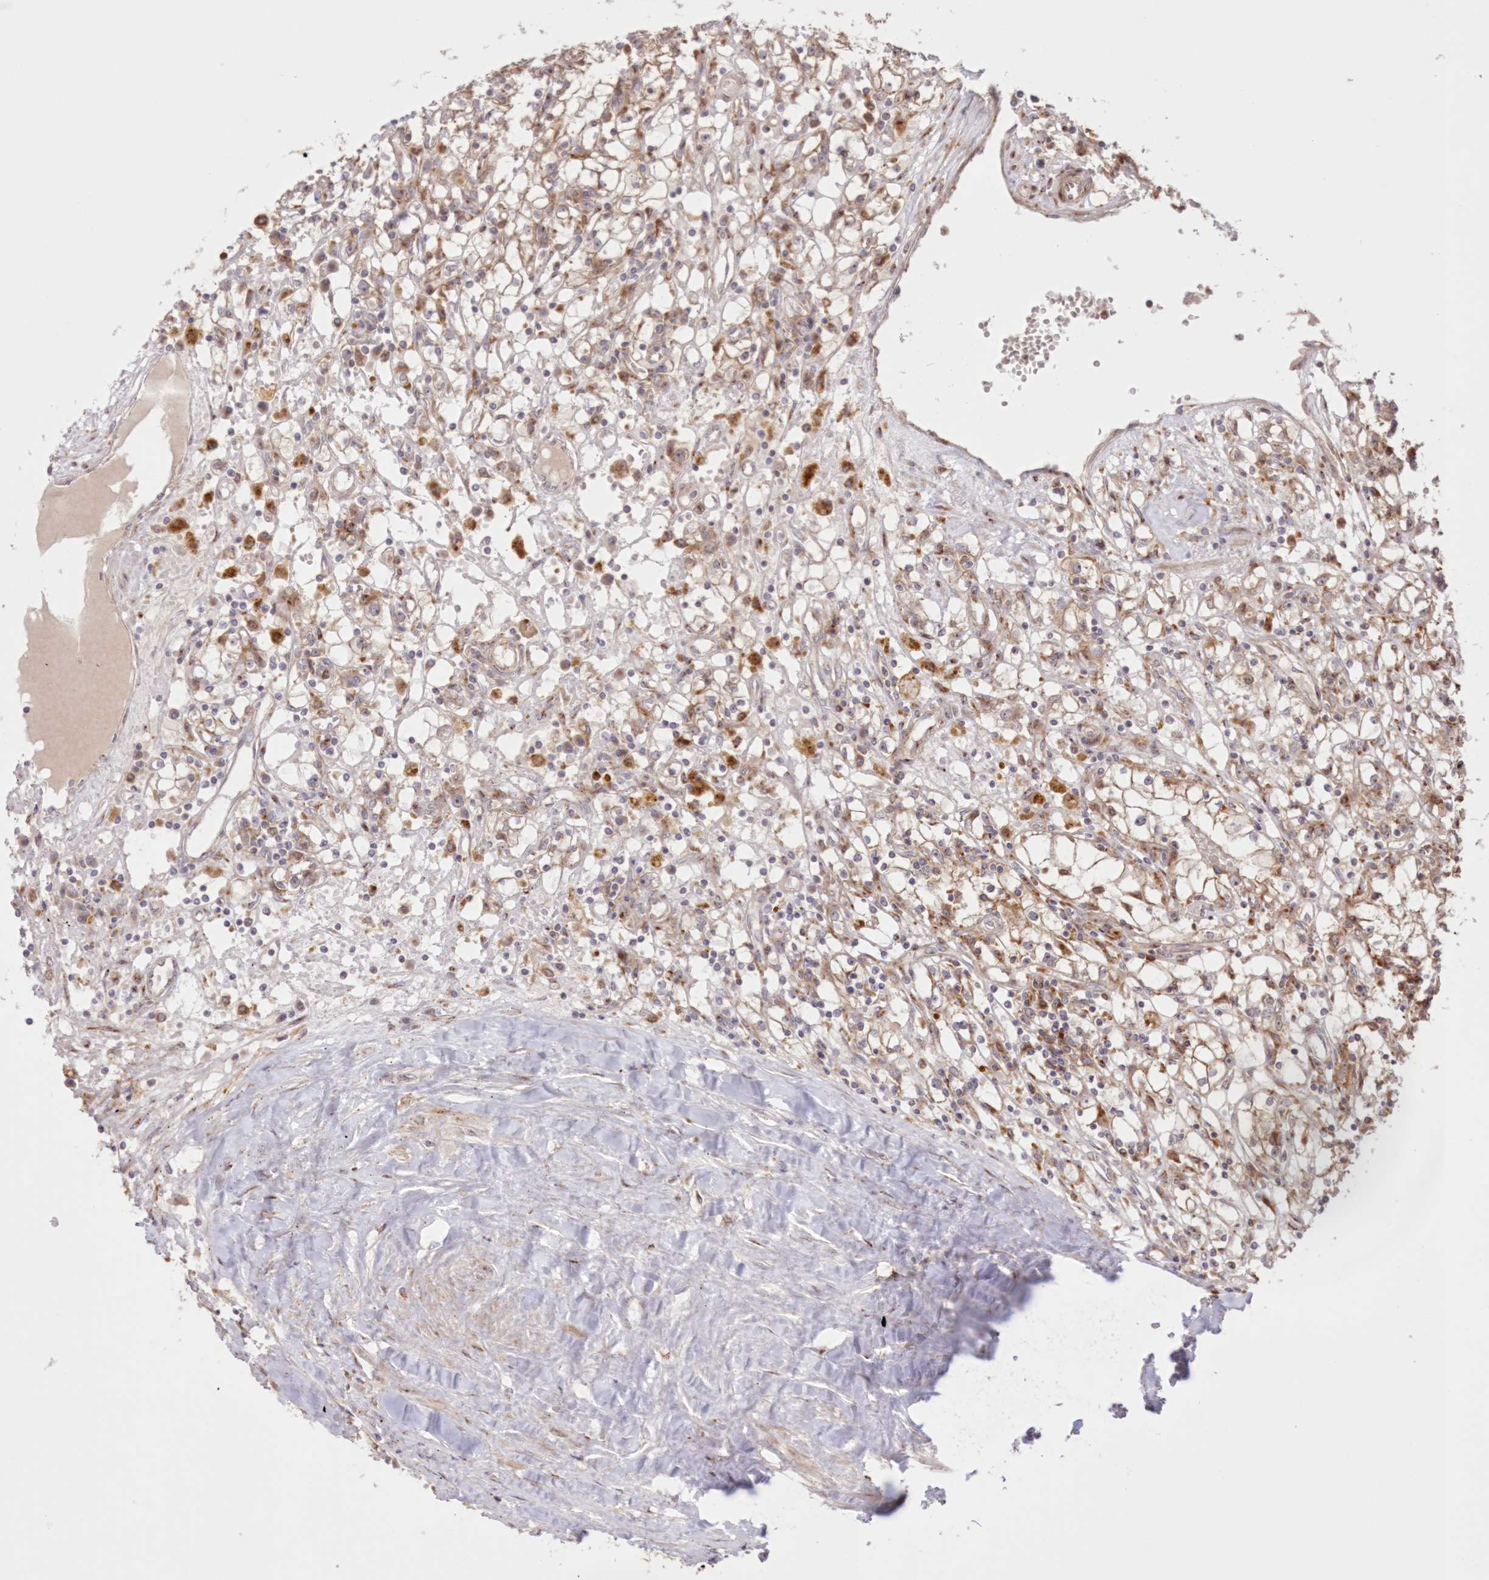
{"staining": {"intensity": "moderate", "quantity": ">75%", "location": "cytoplasmic/membranous"}, "tissue": "renal cancer", "cell_type": "Tumor cells", "image_type": "cancer", "snomed": [{"axis": "morphology", "description": "Adenocarcinoma, NOS"}, {"axis": "topography", "description": "Kidney"}], "caption": "This photomicrograph demonstrates immunohistochemistry (IHC) staining of human renal cancer (adenocarcinoma), with medium moderate cytoplasmic/membranous expression in about >75% of tumor cells.", "gene": "ABCC3", "patient": {"sex": "male", "age": 56}}